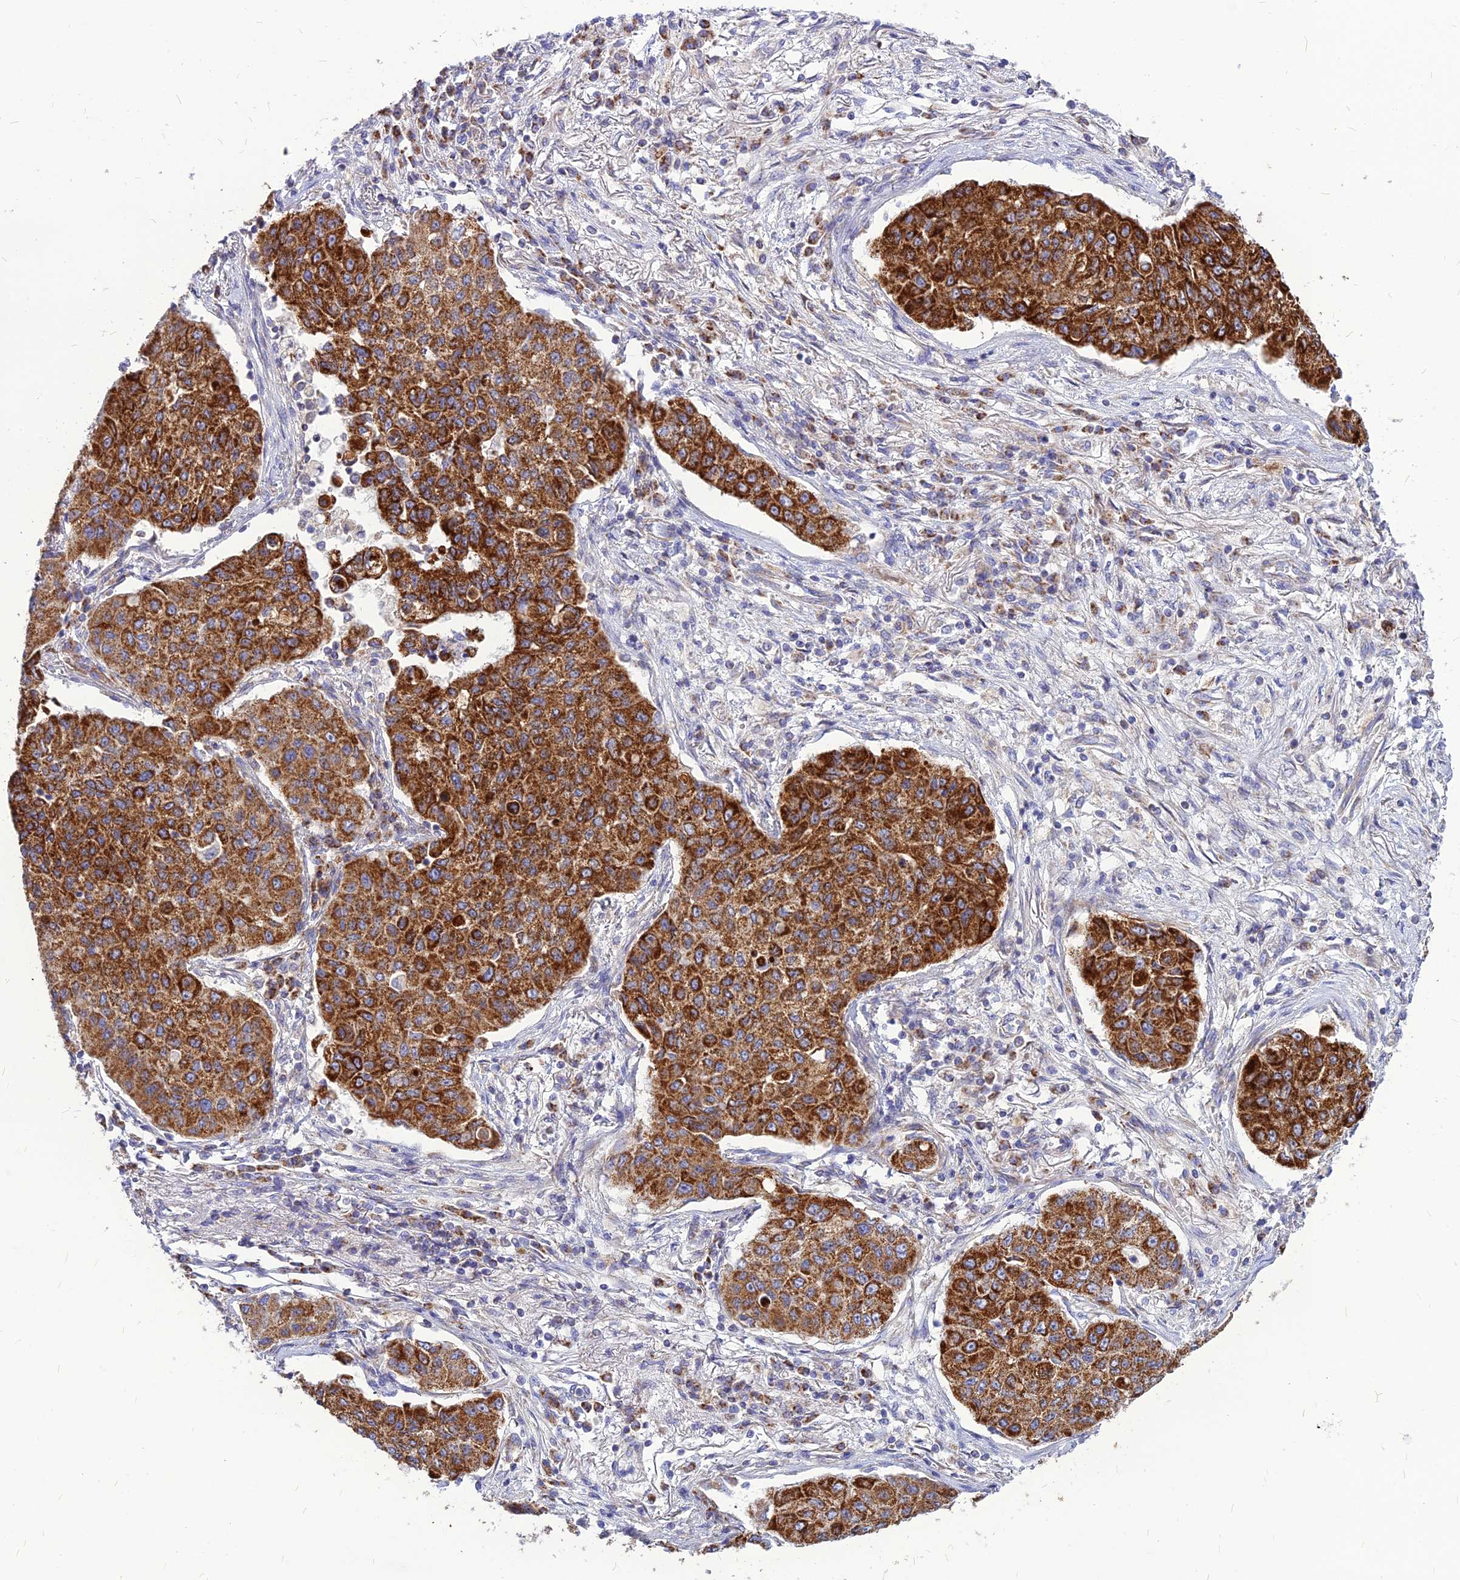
{"staining": {"intensity": "strong", "quantity": ">75%", "location": "cytoplasmic/membranous"}, "tissue": "lung cancer", "cell_type": "Tumor cells", "image_type": "cancer", "snomed": [{"axis": "morphology", "description": "Squamous cell carcinoma, NOS"}, {"axis": "topography", "description": "Lung"}], "caption": "Immunohistochemistry (IHC) micrograph of lung cancer (squamous cell carcinoma) stained for a protein (brown), which shows high levels of strong cytoplasmic/membranous staining in approximately >75% of tumor cells.", "gene": "ECI1", "patient": {"sex": "male", "age": 74}}